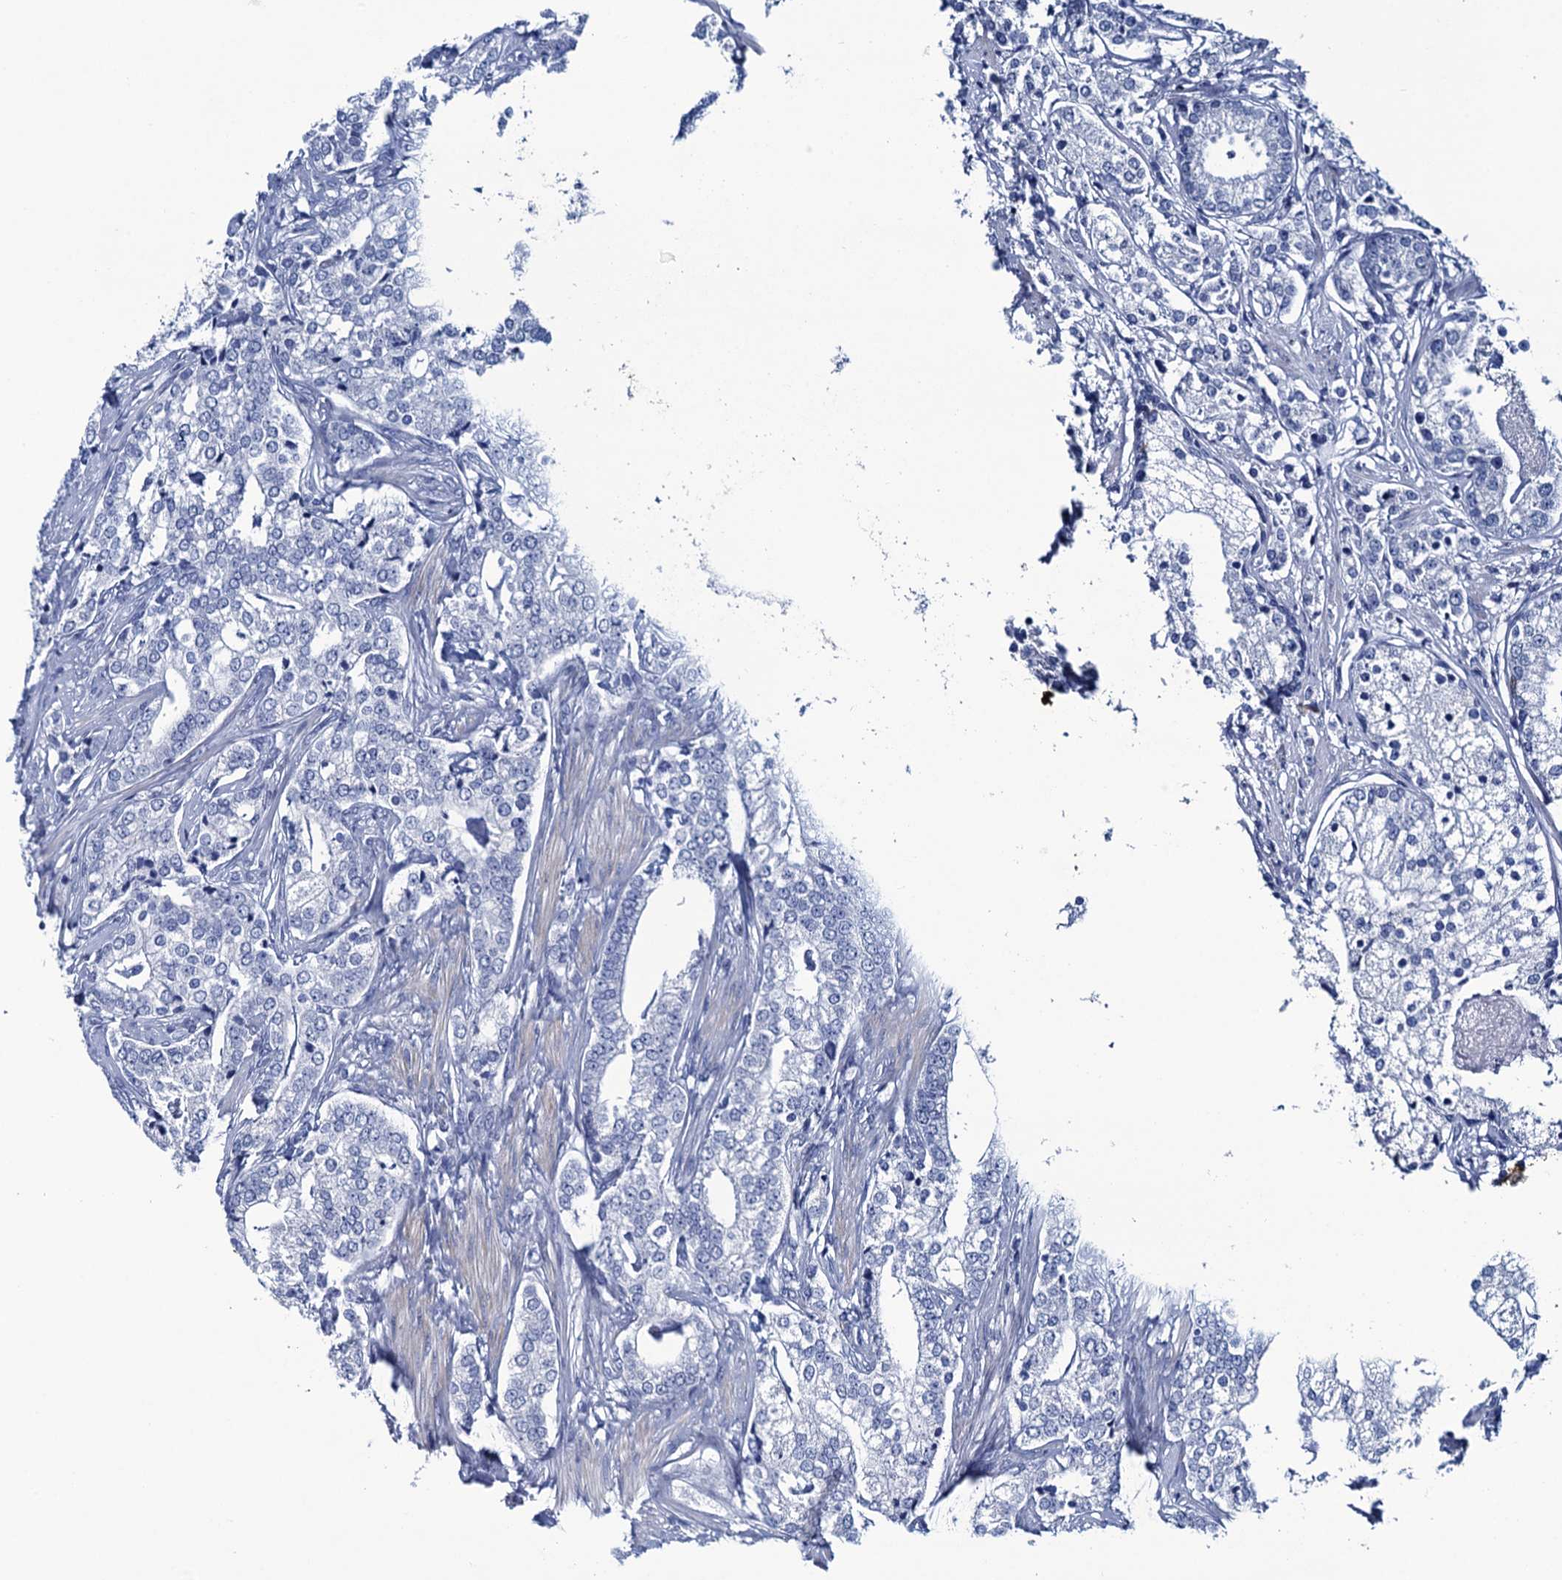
{"staining": {"intensity": "negative", "quantity": "none", "location": "none"}, "tissue": "prostate cancer", "cell_type": "Tumor cells", "image_type": "cancer", "snomed": [{"axis": "morphology", "description": "Adenocarcinoma, High grade"}, {"axis": "topography", "description": "Prostate"}], "caption": "Tumor cells are negative for brown protein staining in prostate adenocarcinoma (high-grade). (DAB IHC with hematoxylin counter stain).", "gene": "RHCG", "patient": {"sex": "male", "age": 69}}